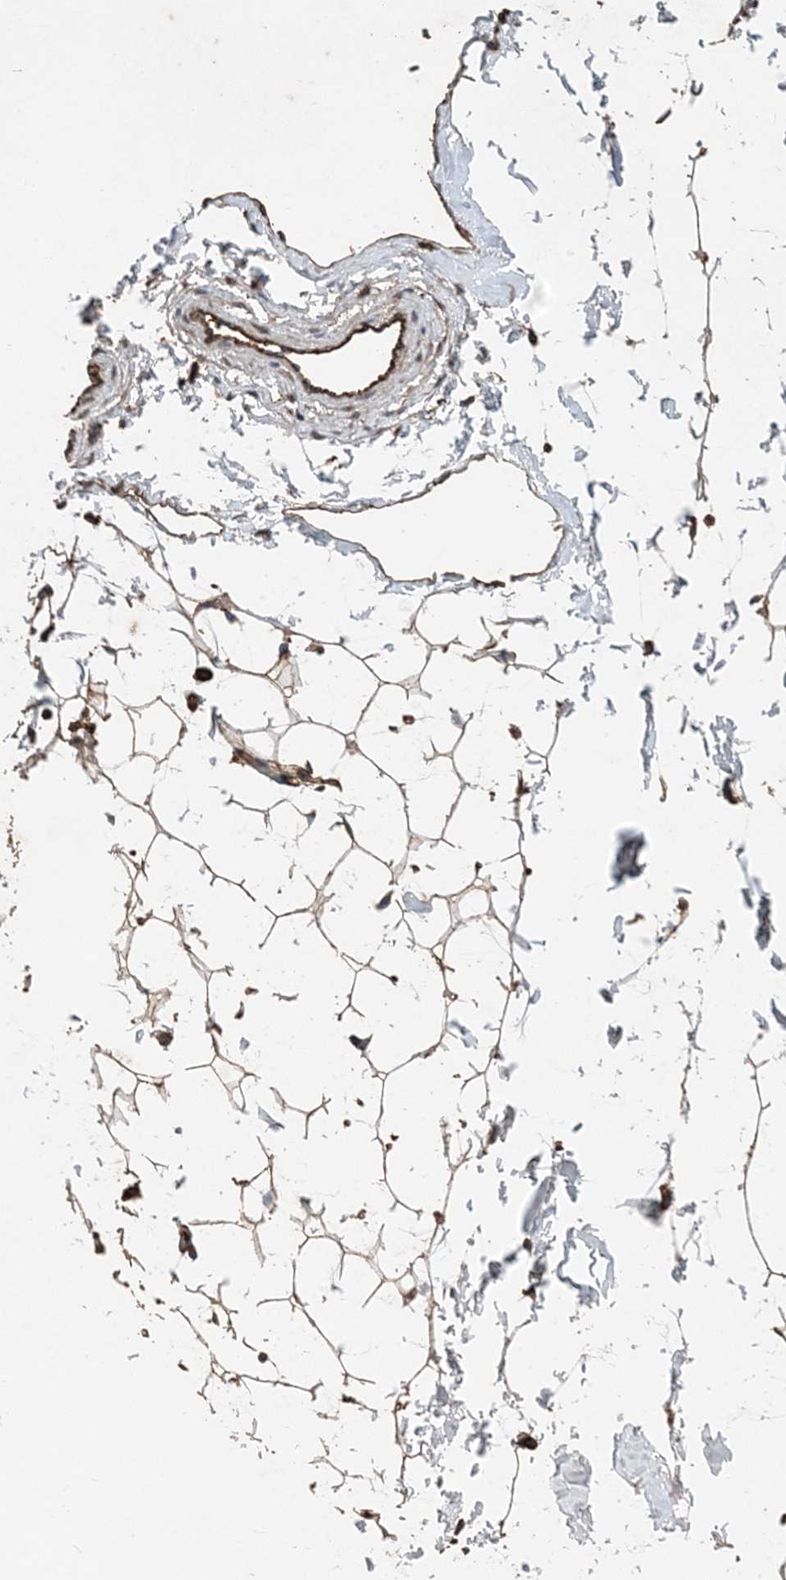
{"staining": {"intensity": "weak", "quantity": ">75%", "location": "cytoplasmic/membranous"}, "tissue": "adipose tissue", "cell_type": "Adipocytes", "image_type": "normal", "snomed": [{"axis": "morphology", "description": "Normal tissue, NOS"}, {"axis": "topography", "description": "Breast"}], "caption": "Unremarkable adipose tissue was stained to show a protein in brown. There is low levels of weak cytoplasmic/membranous positivity in approximately >75% of adipocytes. The protein is shown in brown color, while the nuclei are stained blue.", "gene": "PDIA6", "patient": {"sex": "female", "age": 23}}